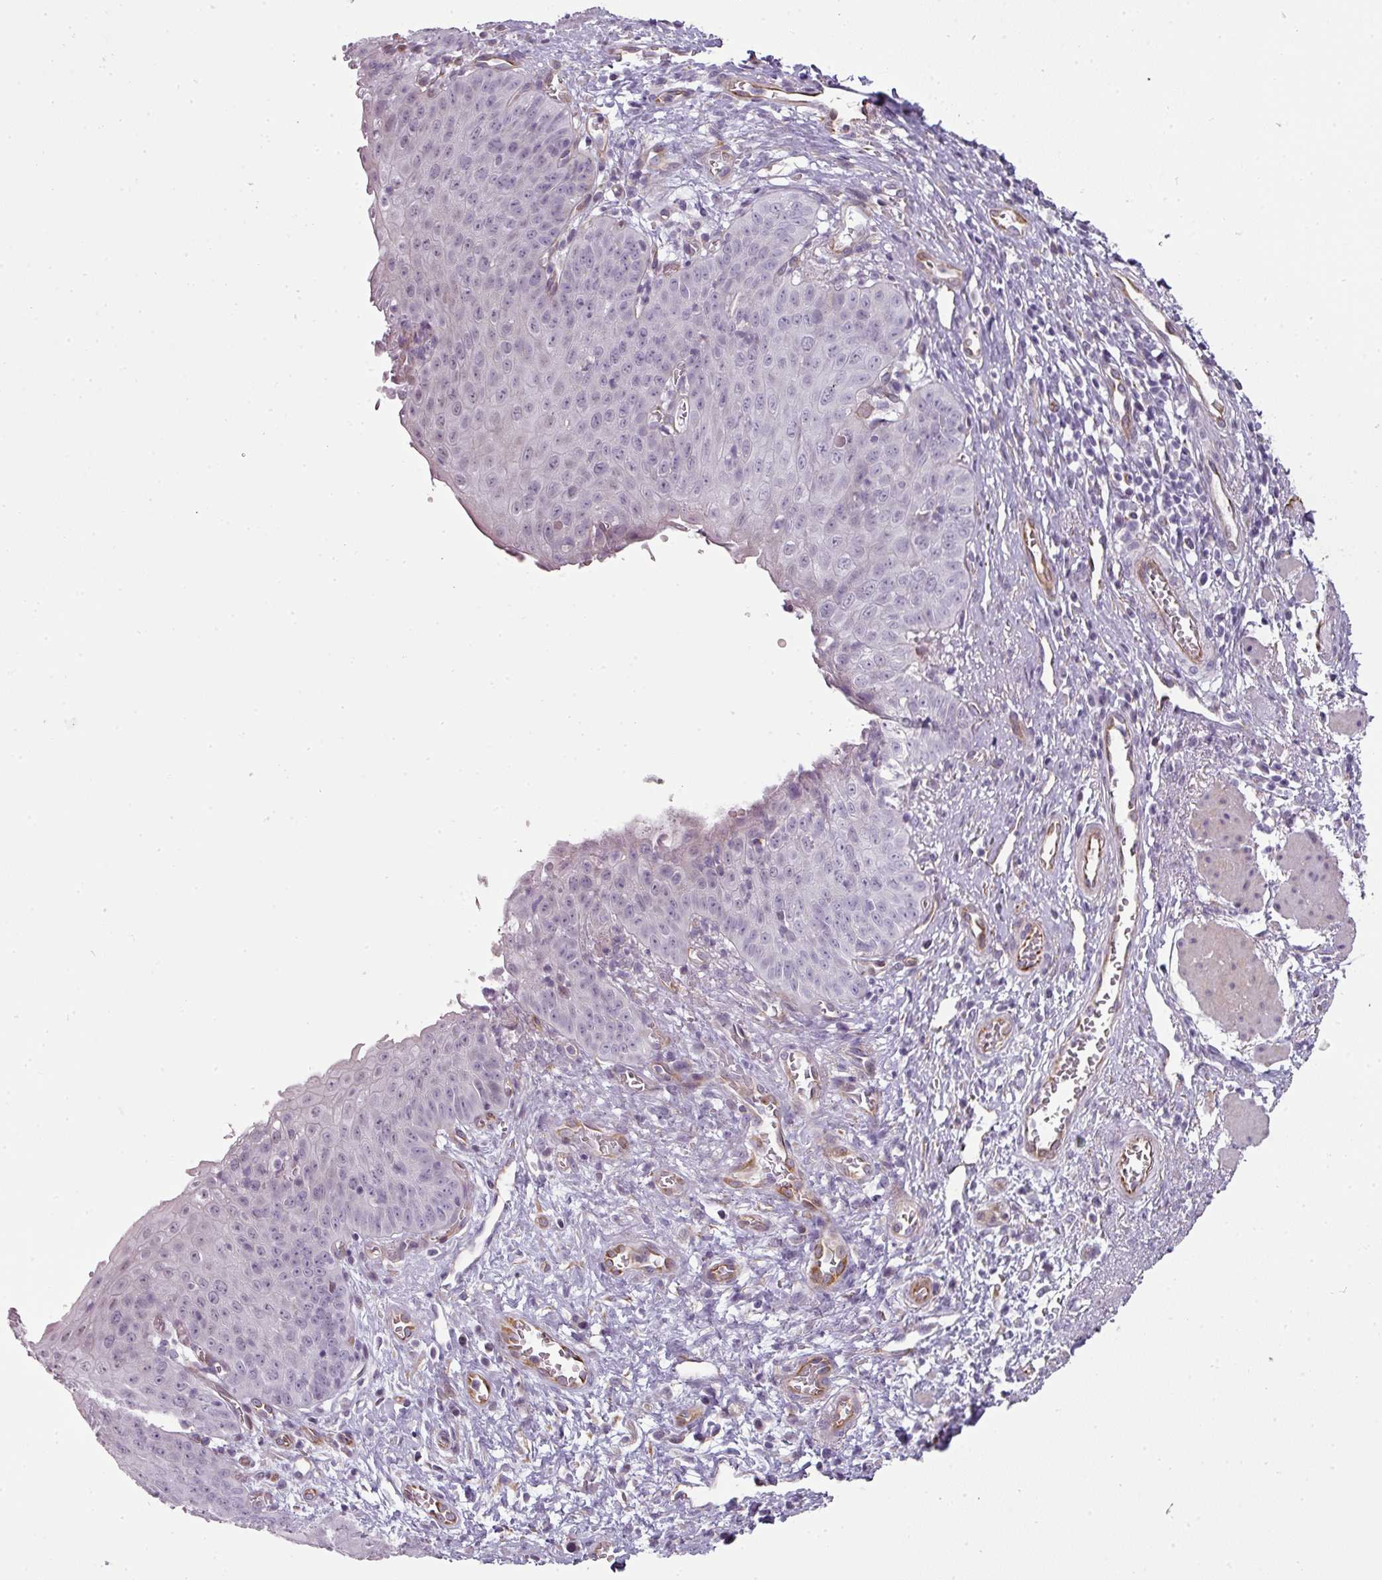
{"staining": {"intensity": "weak", "quantity": "<25%", "location": "nuclear"}, "tissue": "esophagus", "cell_type": "Squamous epithelial cells", "image_type": "normal", "snomed": [{"axis": "morphology", "description": "Normal tissue, NOS"}, {"axis": "topography", "description": "Esophagus"}], "caption": "Immunohistochemistry (IHC) of unremarkable human esophagus reveals no staining in squamous epithelial cells. Nuclei are stained in blue.", "gene": "CHRDL1", "patient": {"sex": "male", "age": 71}}